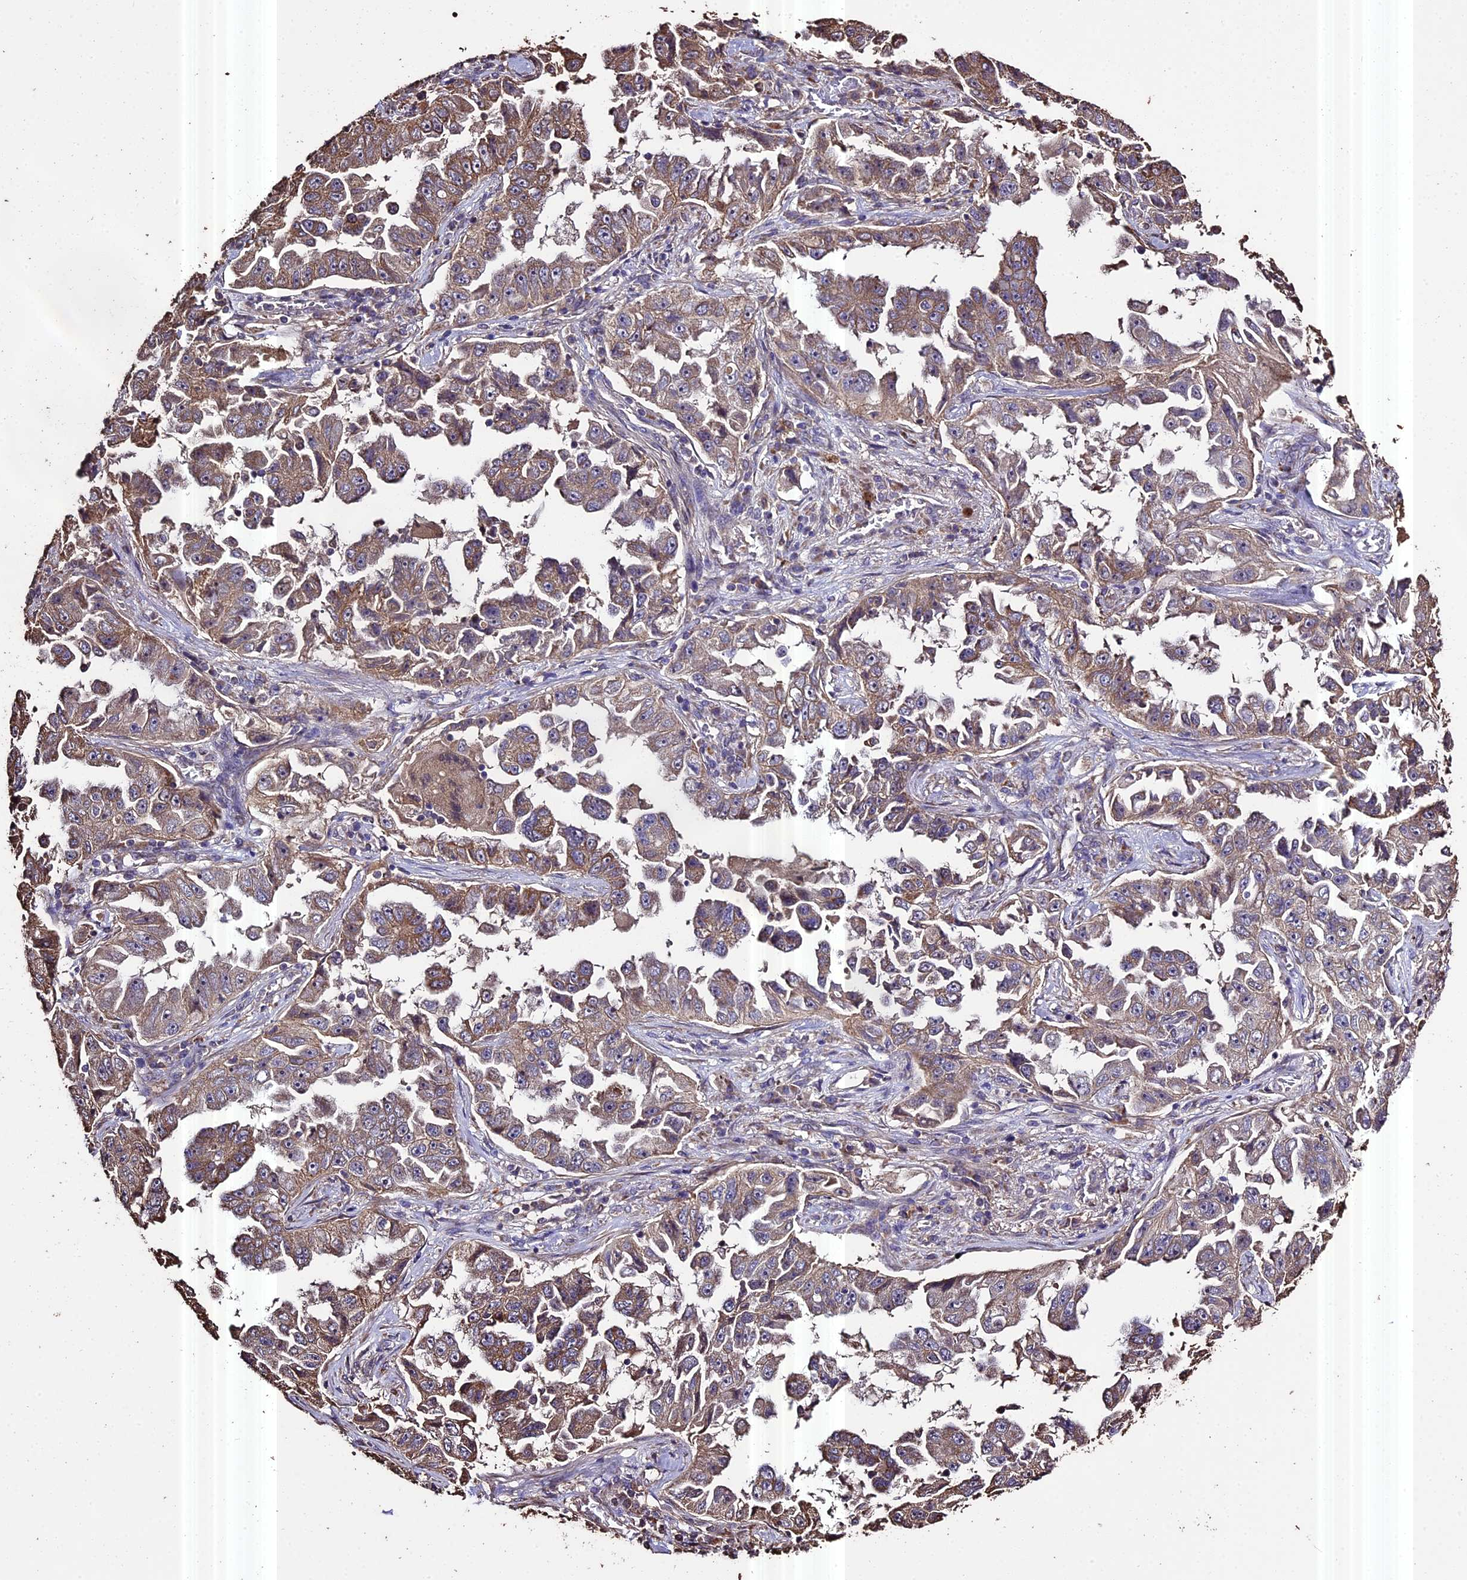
{"staining": {"intensity": "weak", "quantity": "25%-75%", "location": "cytoplasmic/membranous"}, "tissue": "lung cancer", "cell_type": "Tumor cells", "image_type": "cancer", "snomed": [{"axis": "morphology", "description": "Adenocarcinoma, NOS"}, {"axis": "topography", "description": "Lung"}], "caption": "Weak cytoplasmic/membranous protein staining is identified in approximately 25%-75% of tumor cells in adenocarcinoma (lung).", "gene": "PGPEP1L", "patient": {"sex": "female", "age": 51}}